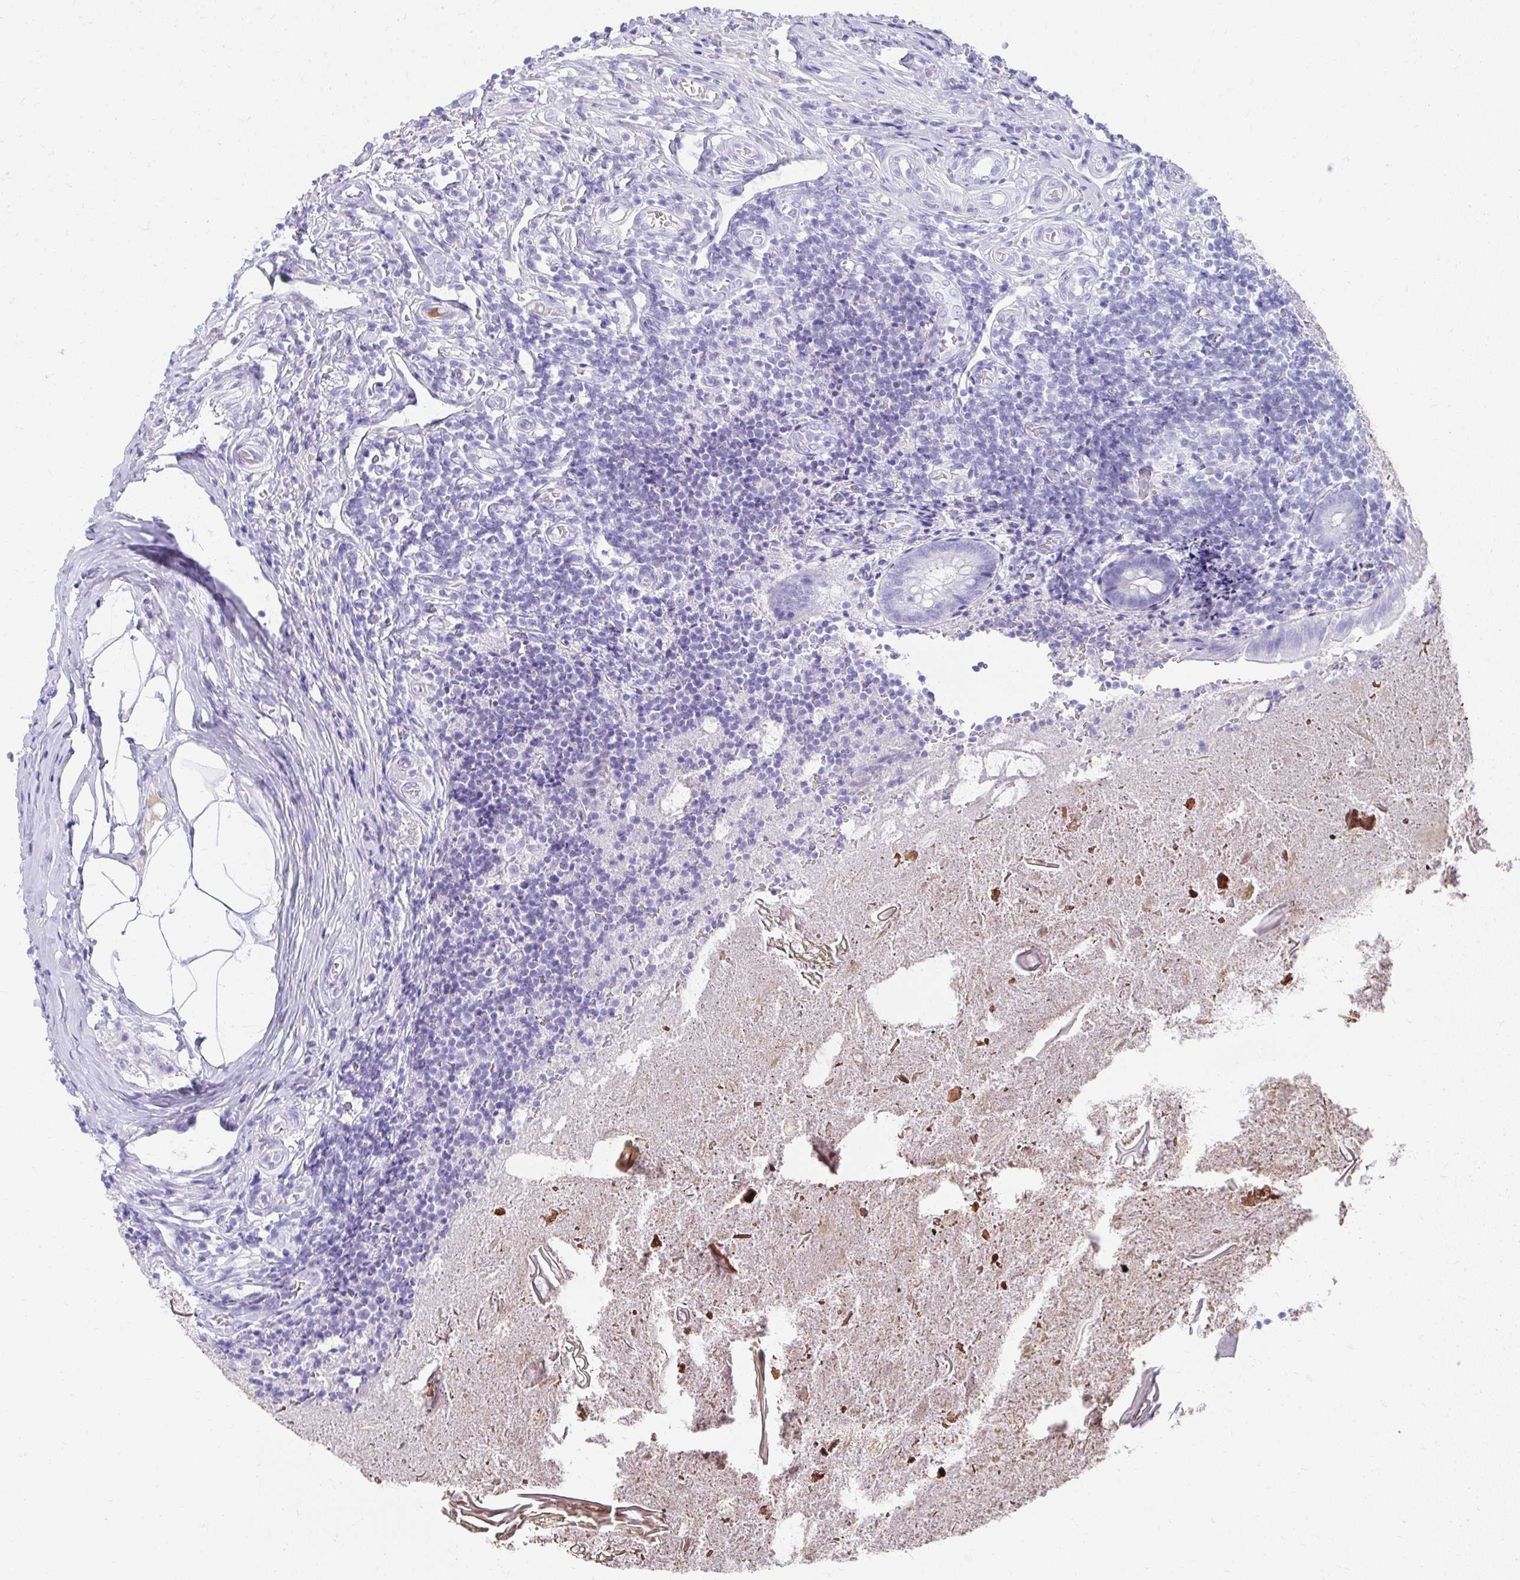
{"staining": {"intensity": "negative", "quantity": "none", "location": "none"}, "tissue": "appendix", "cell_type": "Glandular cells", "image_type": "normal", "snomed": [{"axis": "morphology", "description": "Normal tissue, NOS"}, {"axis": "topography", "description": "Appendix"}], "caption": "Glandular cells show no significant protein staining in unremarkable appendix. (Brightfield microscopy of DAB (3,3'-diaminobenzidine) immunohistochemistry (IHC) at high magnification).", "gene": "TNNT1", "patient": {"sex": "female", "age": 17}}